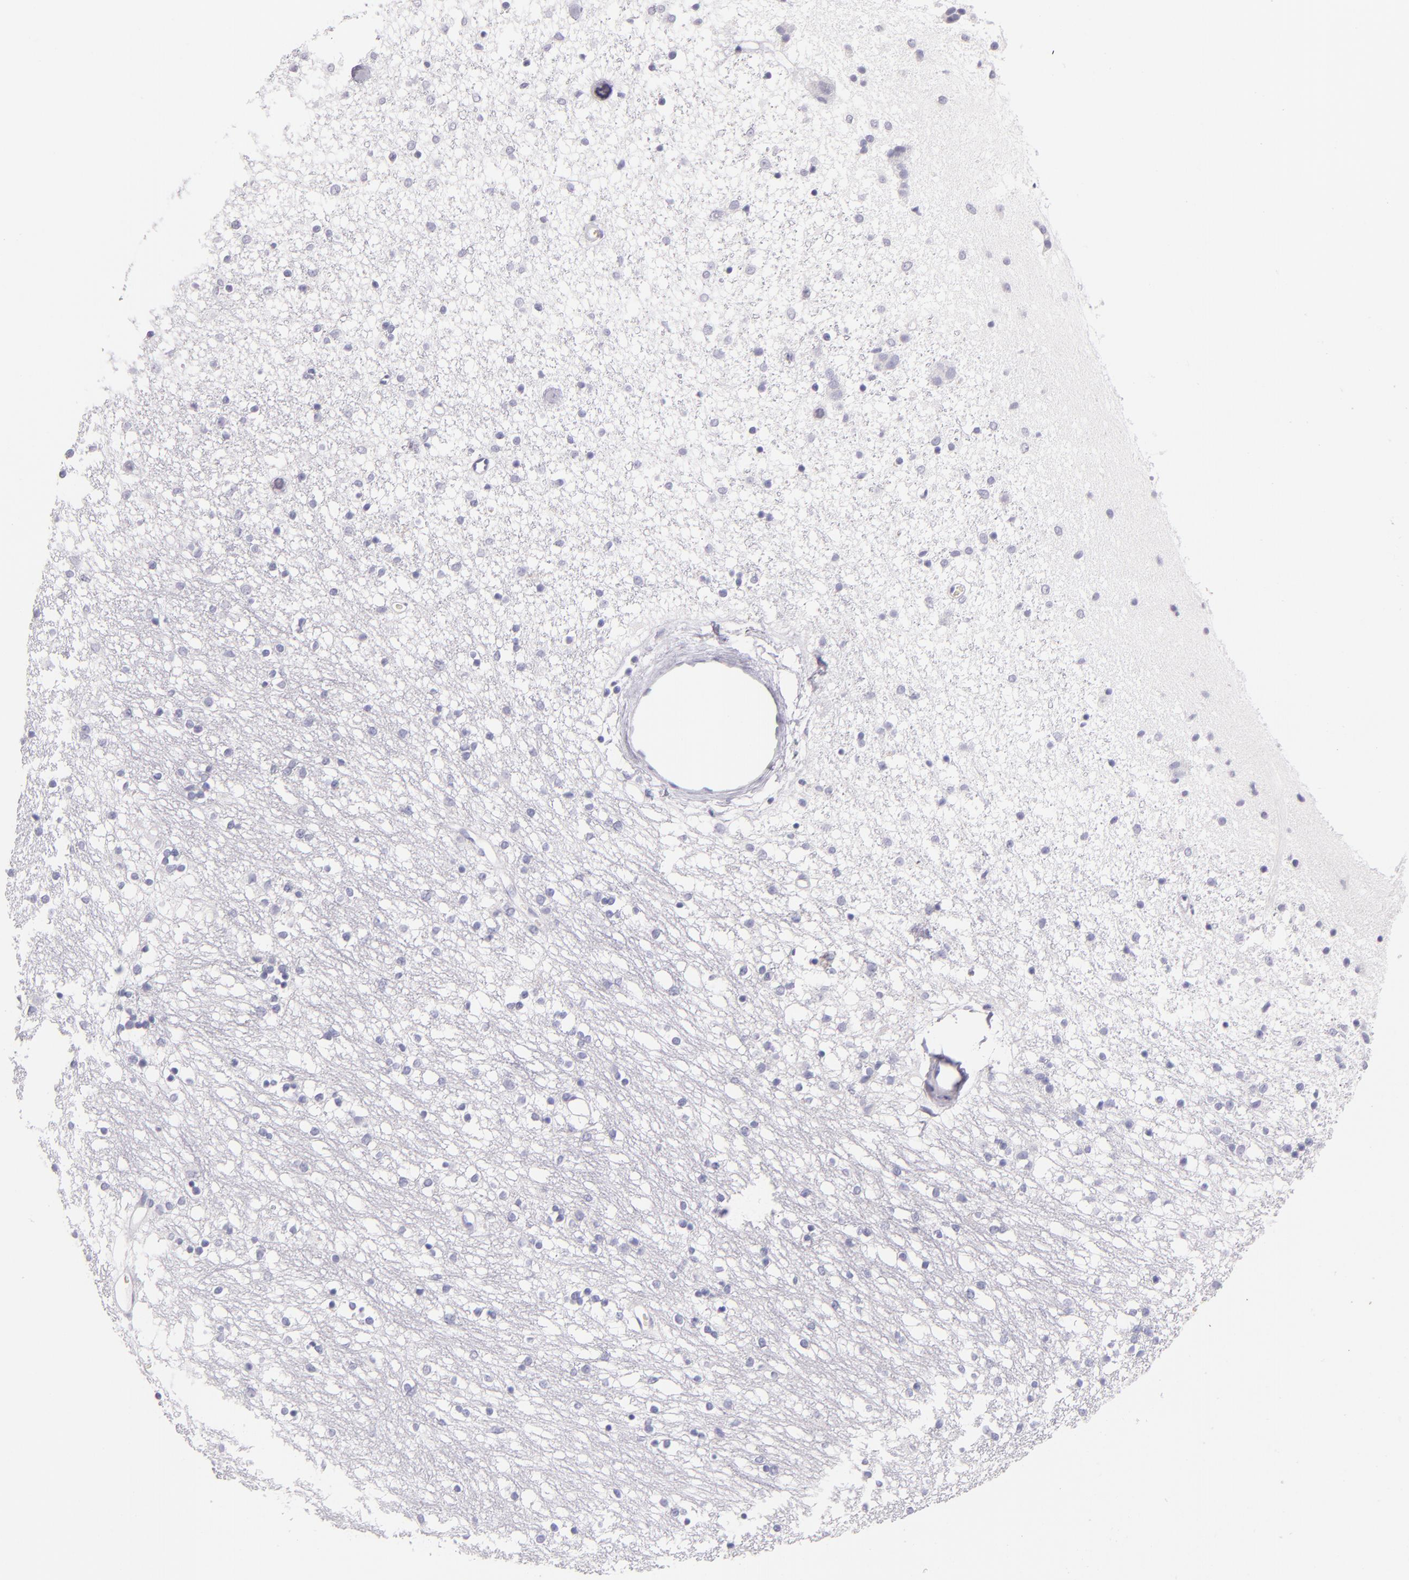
{"staining": {"intensity": "negative", "quantity": "none", "location": "none"}, "tissue": "caudate", "cell_type": "Glial cells", "image_type": "normal", "snomed": [{"axis": "morphology", "description": "Normal tissue, NOS"}, {"axis": "topography", "description": "Lateral ventricle wall"}], "caption": "Micrograph shows no significant protein staining in glial cells of normal caudate.", "gene": "CDH3", "patient": {"sex": "female", "age": 54}}